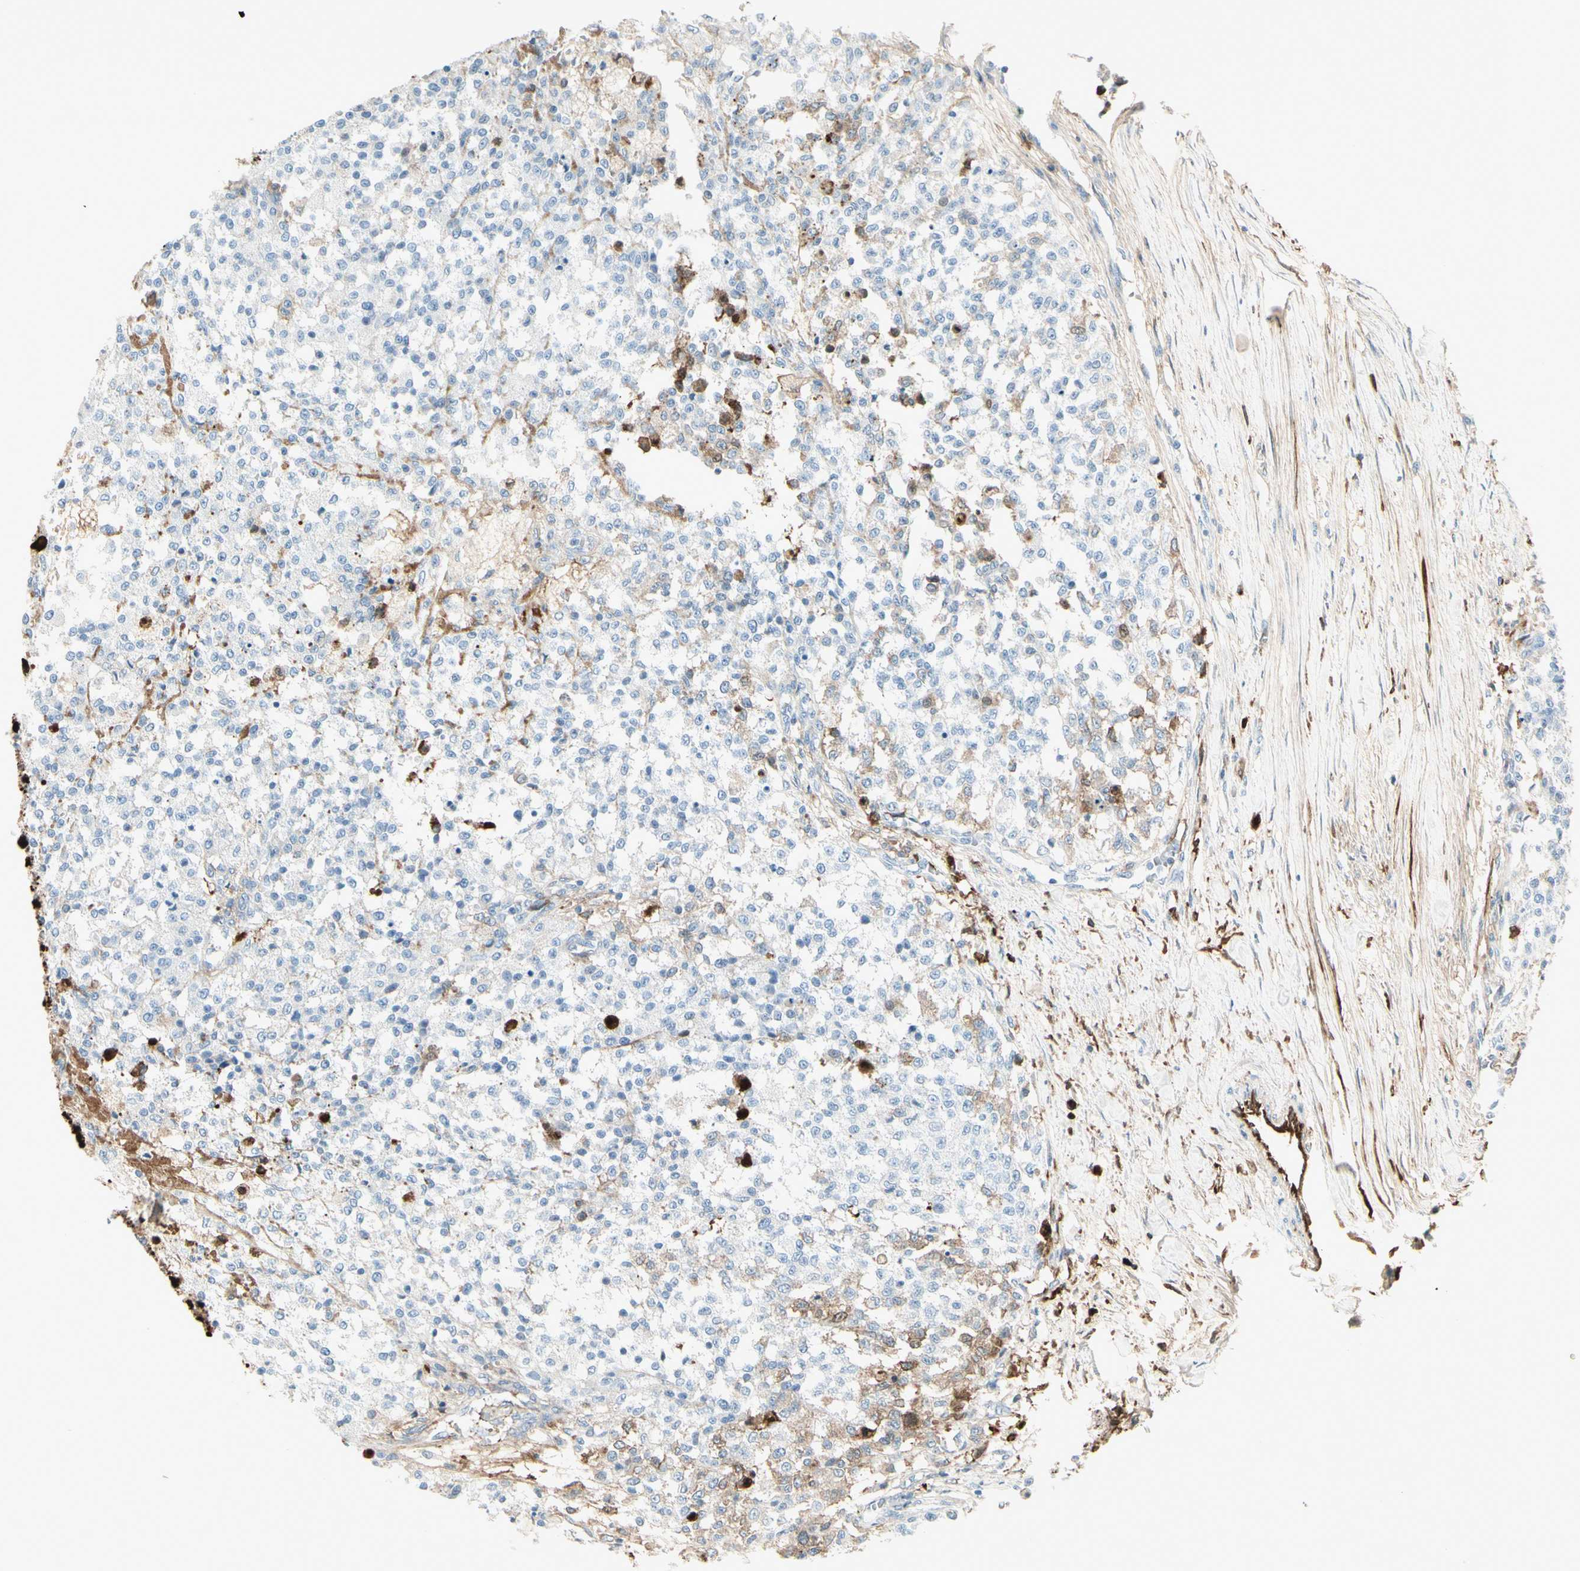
{"staining": {"intensity": "negative", "quantity": "none", "location": "none"}, "tissue": "testis cancer", "cell_type": "Tumor cells", "image_type": "cancer", "snomed": [{"axis": "morphology", "description": "Seminoma, NOS"}, {"axis": "topography", "description": "Testis"}], "caption": "Tumor cells show no significant positivity in testis cancer (seminoma).", "gene": "IGHG1", "patient": {"sex": "male", "age": 59}}